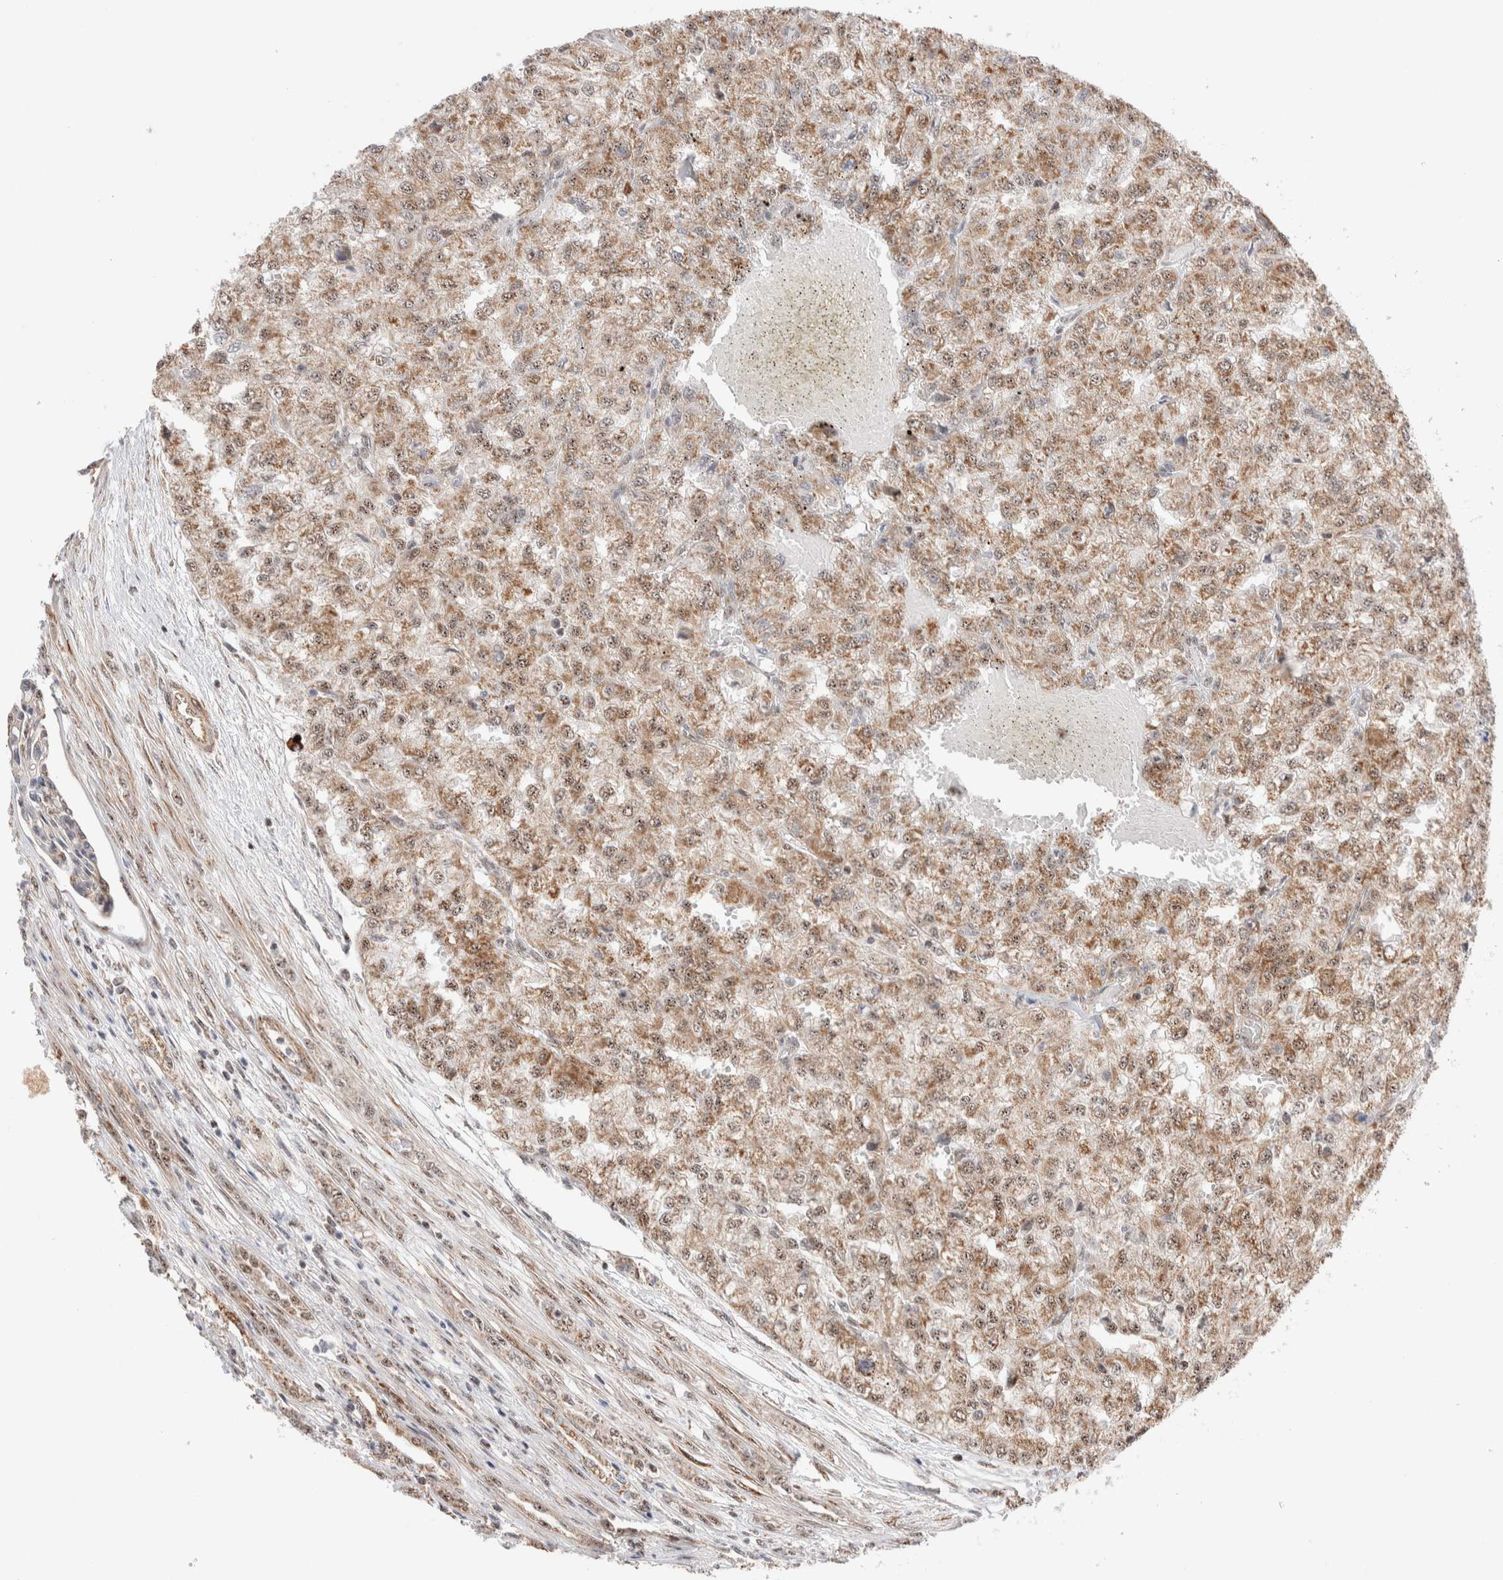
{"staining": {"intensity": "moderate", "quantity": ">75%", "location": "cytoplasmic/membranous,nuclear"}, "tissue": "renal cancer", "cell_type": "Tumor cells", "image_type": "cancer", "snomed": [{"axis": "morphology", "description": "Adenocarcinoma, NOS"}, {"axis": "topography", "description": "Kidney"}], "caption": "IHC image of neoplastic tissue: human adenocarcinoma (renal) stained using immunohistochemistry exhibits medium levels of moderate protein expression localized specifically in the cytoplasmic/membranous and nuclear of tumor cells, appearing as a cytoplasmic/membranous and nuclear brown color.", "gene": "ZNF695", "patient": {"sex": "female", "age": 54}}